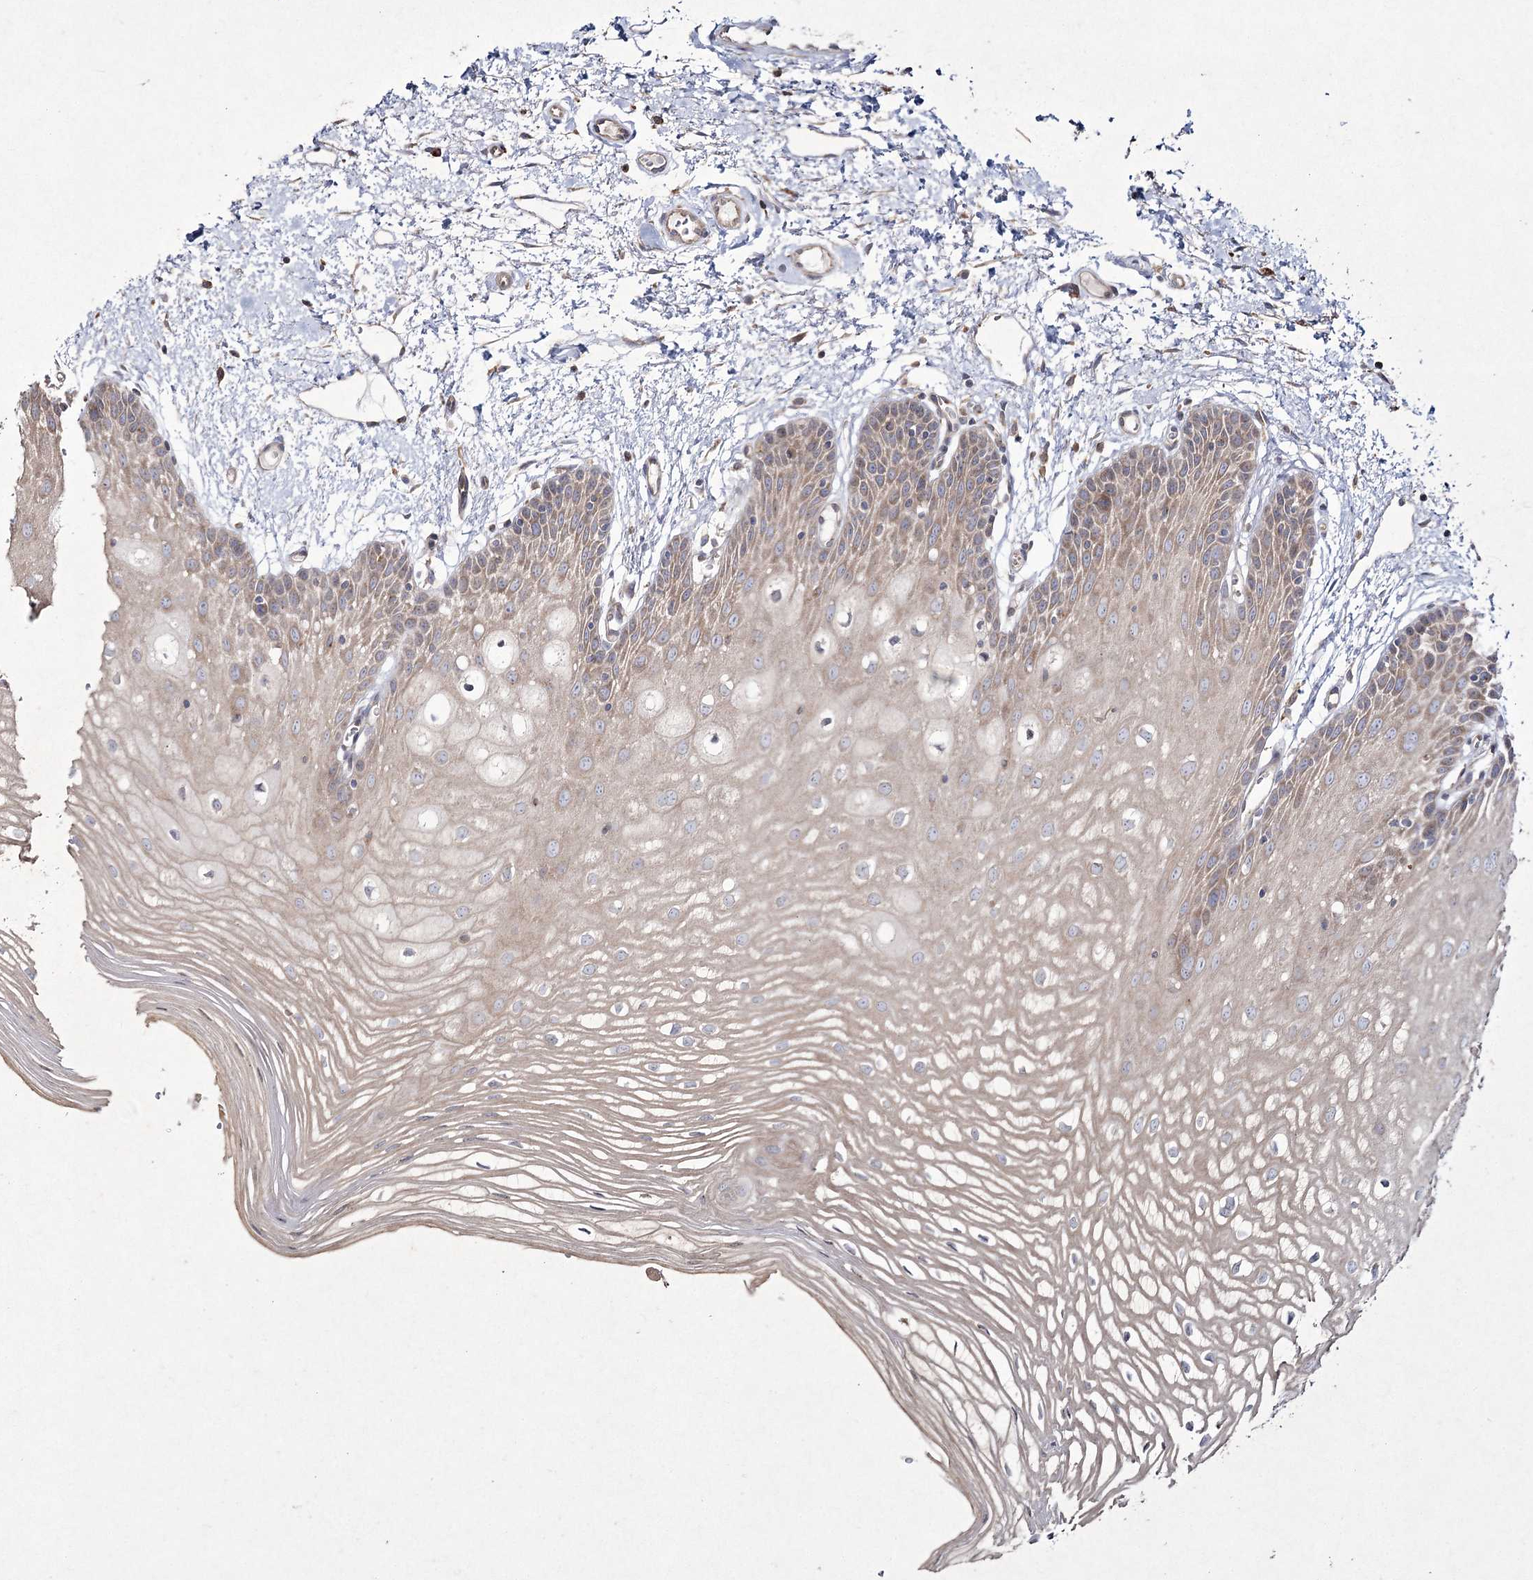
{"staining": {"intensity": "weak", "quantity": "<25%", "location": "cytoplasmic/membranous"}, "tissue": "oral mucosa", "cell_type": "Squamous epithelial cells", "image_type": "normal", "snomed": [{"axis": "morphology", "description": "Normal tissue, NOS"}, {"axis": "topography", "description": "Oral tissue"}, {"axis": "topography", "description": "Tounge, NOS"}], "caption": "This is an immunohistochemistry (IHC) micrograph of unremarkable oral mucosa. There is no positivity in squamous epithelial cells.", "gene": "SH3TC1", "patient": {"sex": "female", "age": 73}}